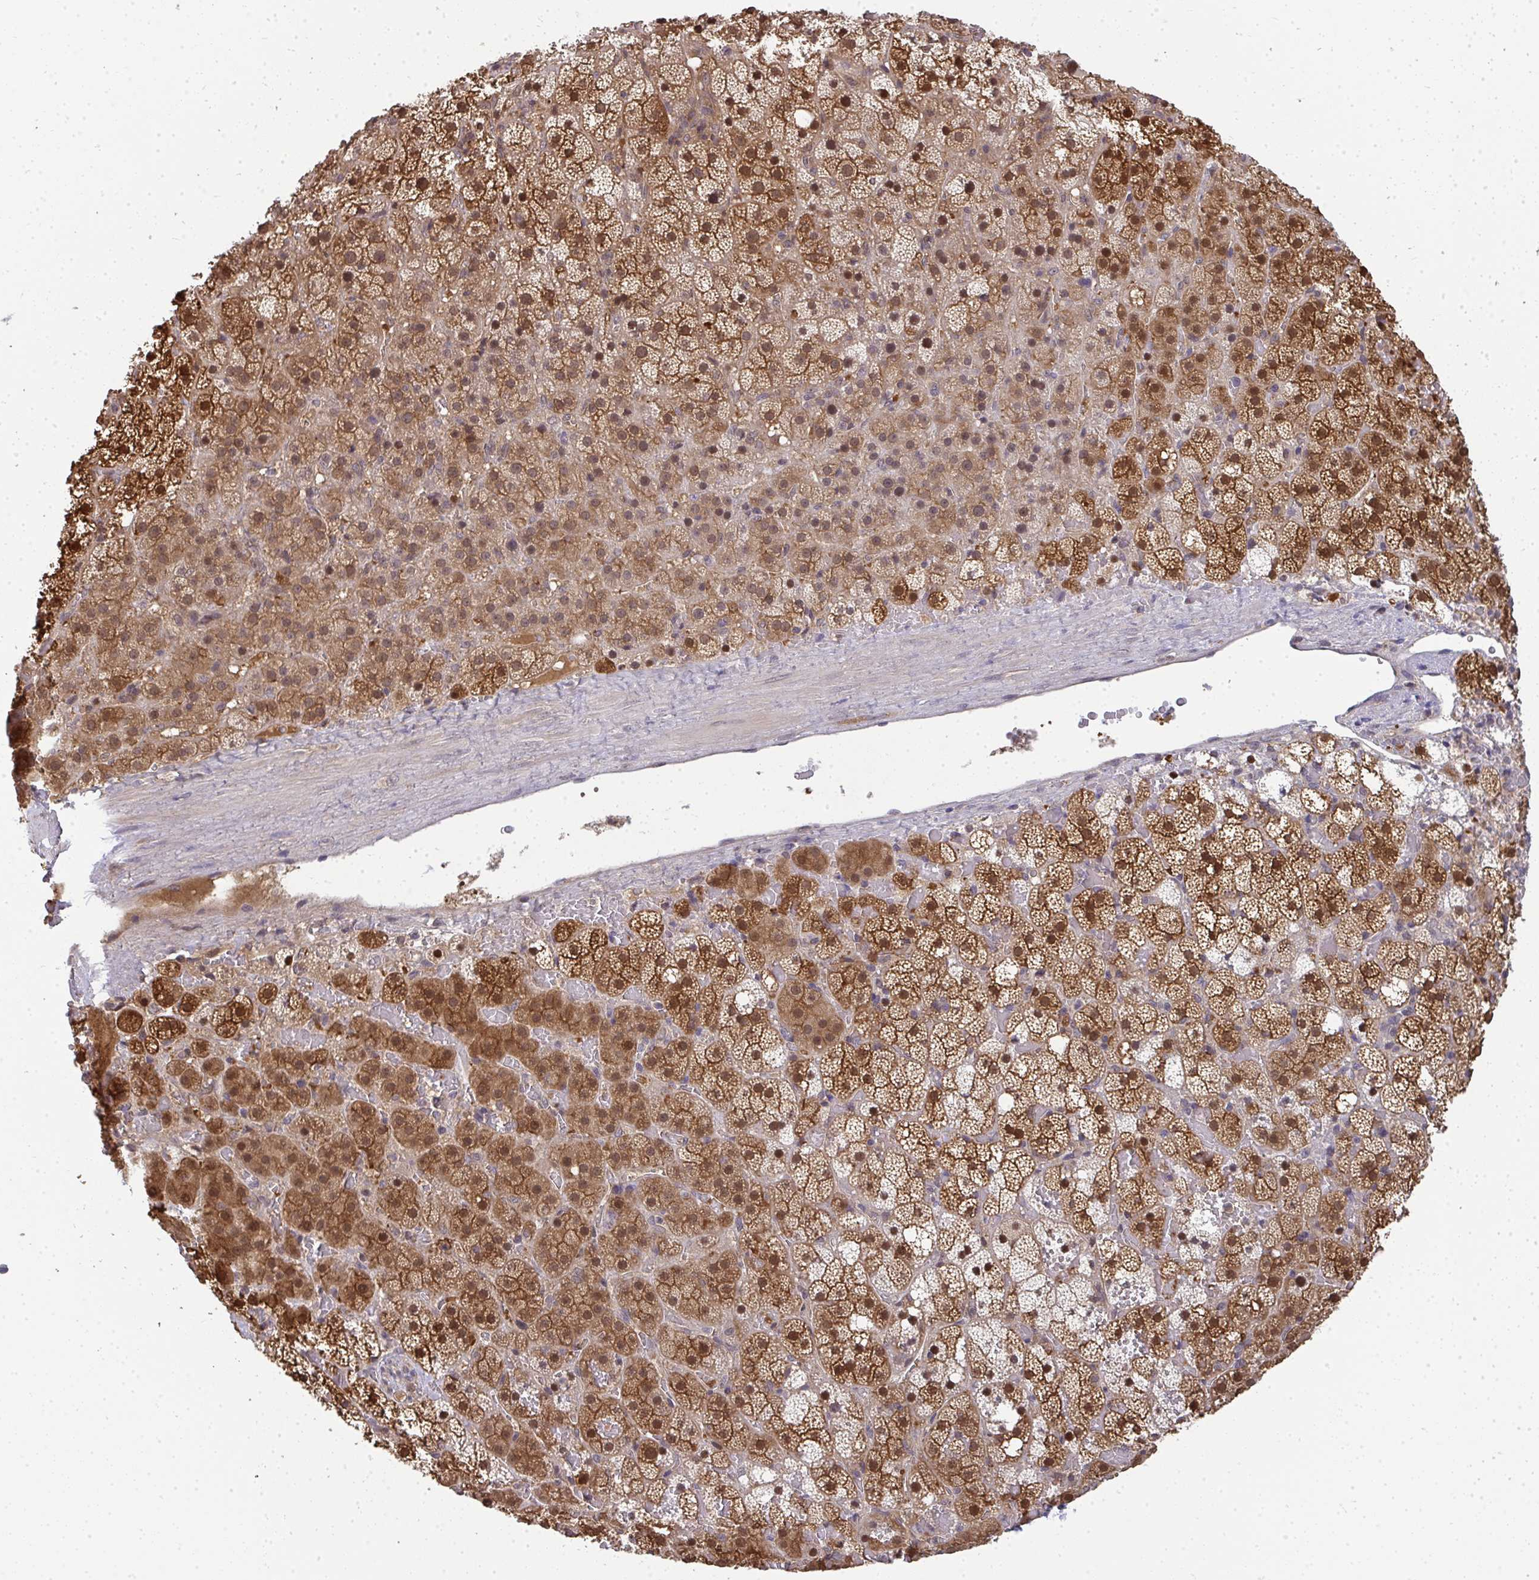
{"staining": {"intensity": "strong", "quantity": ">75%", "location": "cytoplasmic/membranous,nuclear"}, "tissue": "adrenal gland", "cell_type": "Glandular cells", "image_type": "normal", "snomed": [{"axis": "morphology", "description": "Normal tissue, NOS"}, {"axis": "topography", "description": "Adrenal gland"}], "caption": "A brown stain highlights strong cytoplasmic/membranous,nuclear expression of a protein in glandular cells of normal human adrenal gland. (DAB (3,3'-diaminobenzidine) = brown stain, brightfield microscopy at high magnification).", "gene": "HDHD2", "patient": {"sex": "male", "age": 53}}